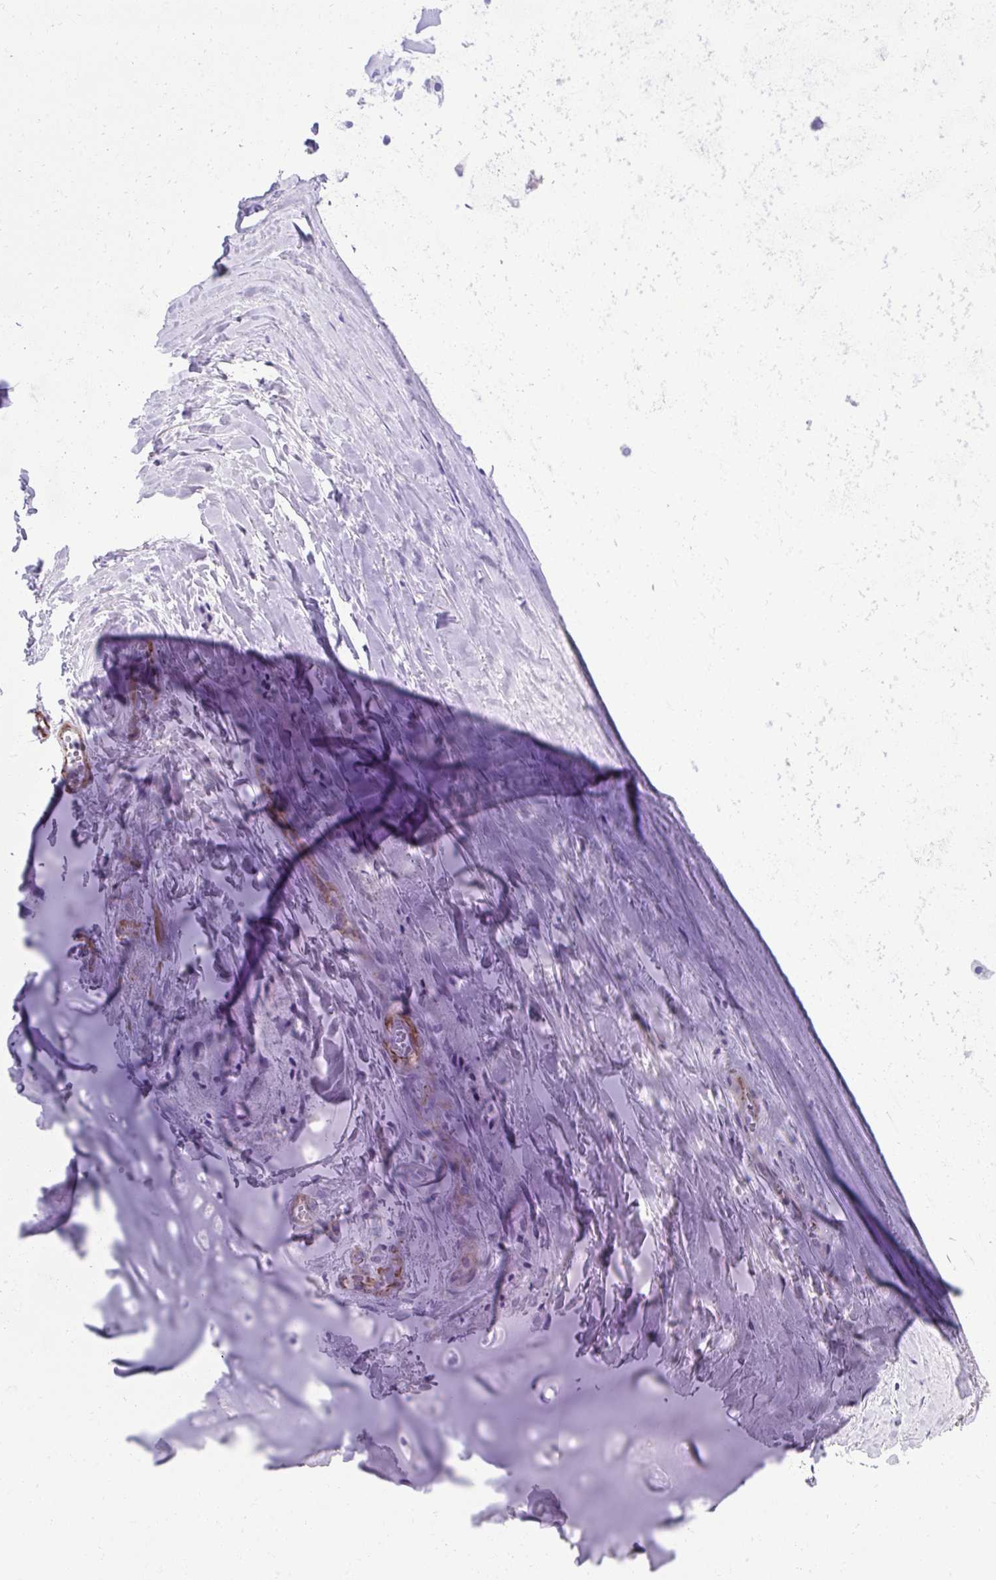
{"staining": {"intensity": "negative", "quantity": "none", "location": "none"}, "tissue": "soft tissue", "cell_type": "Chondrocytes", "image_type": "normal", "snomed": [{"axis": "morphology", "description": "Normal tissue, NOS"}, {"axis": "topography", "description": "Cartilage tissue"}, {"axis": "topography", "description": "Nasopharynx"}, {"axis": "topography", "description": "Thyroid gland"}], "caption": "Chondrocytes show no significant expression in benign soft tissue.", "gene": "PITPNM3", "patient": {"sex": "male", "age": 63}}